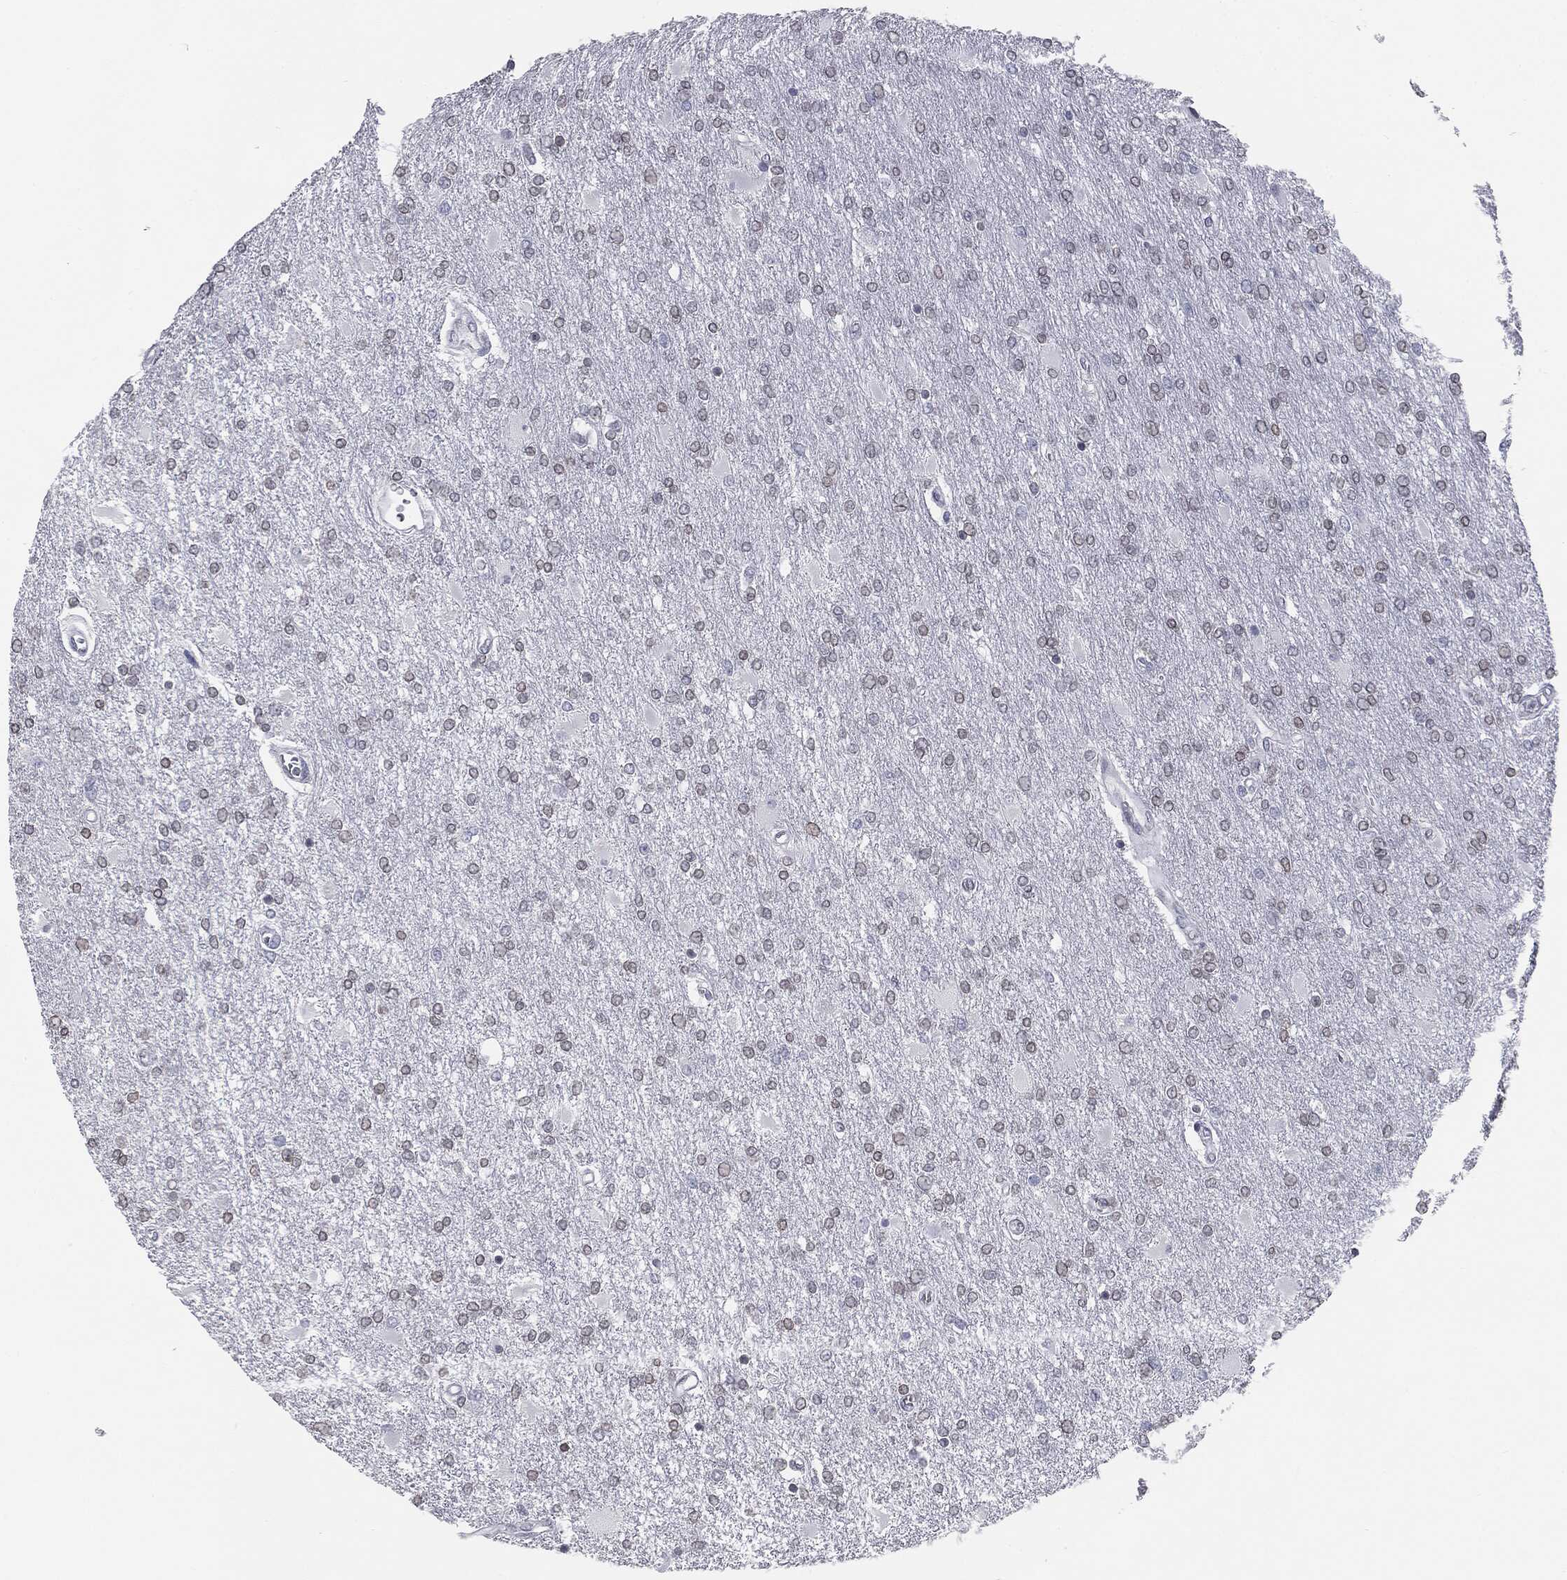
{"staining": {"intensity": "negative", "quantity": "none", "location": "none"}, "tissue": "glioma", "cell_type": "Tumor cells", "image_type": "cancer", "snomed": [{"axis": "morphology", "description": "Glioma, malignant, High grade"}, {"axis": "topography", "description": "Cerebral cortex"}], "caption": "The histopathology image shows no significant staining in tumor cells of glioma.", "gene": "ALDOB", "patient": {"sex": "male", "age": 79}}